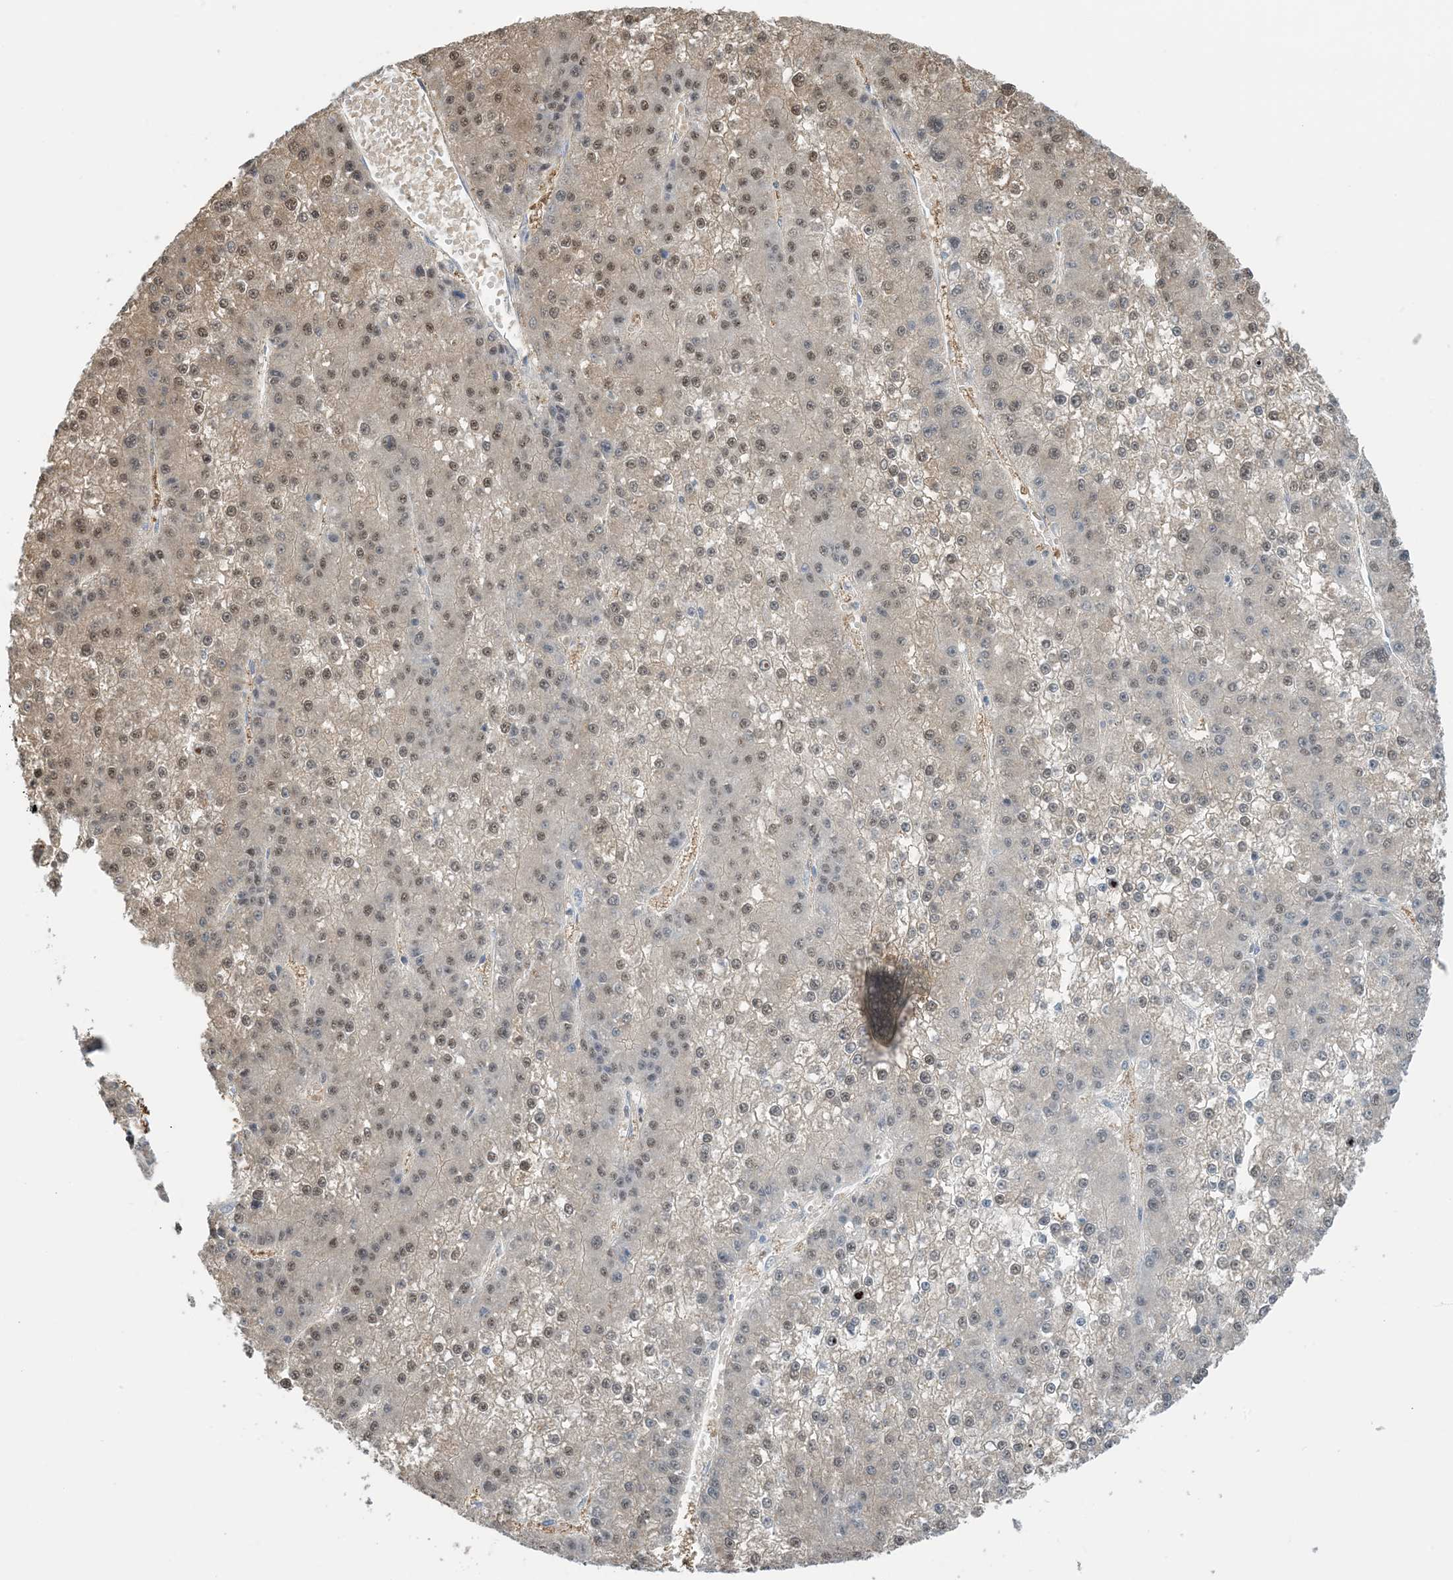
{"staining": {"intensity": "moderate", "quantity": "<25%", "location": "nuclear"}, "tissue": "liver cancer", "cell_type": "Tumor cells", "image_type": "cancer", "snomed": [{"axis": "morphology", "description": "Carcinoma, Hepatocellular, NOS"}, {"axis": "topography", "description": "Liver"}], "caption": "Moderate nuclear positivity for a protein is identified in approximately <25% of tumor cells of liver hepatocellular carcinoma using immunohistochemistry.", "gene": "HEMK1", "patient": {"sex": "female", "age": 73}}